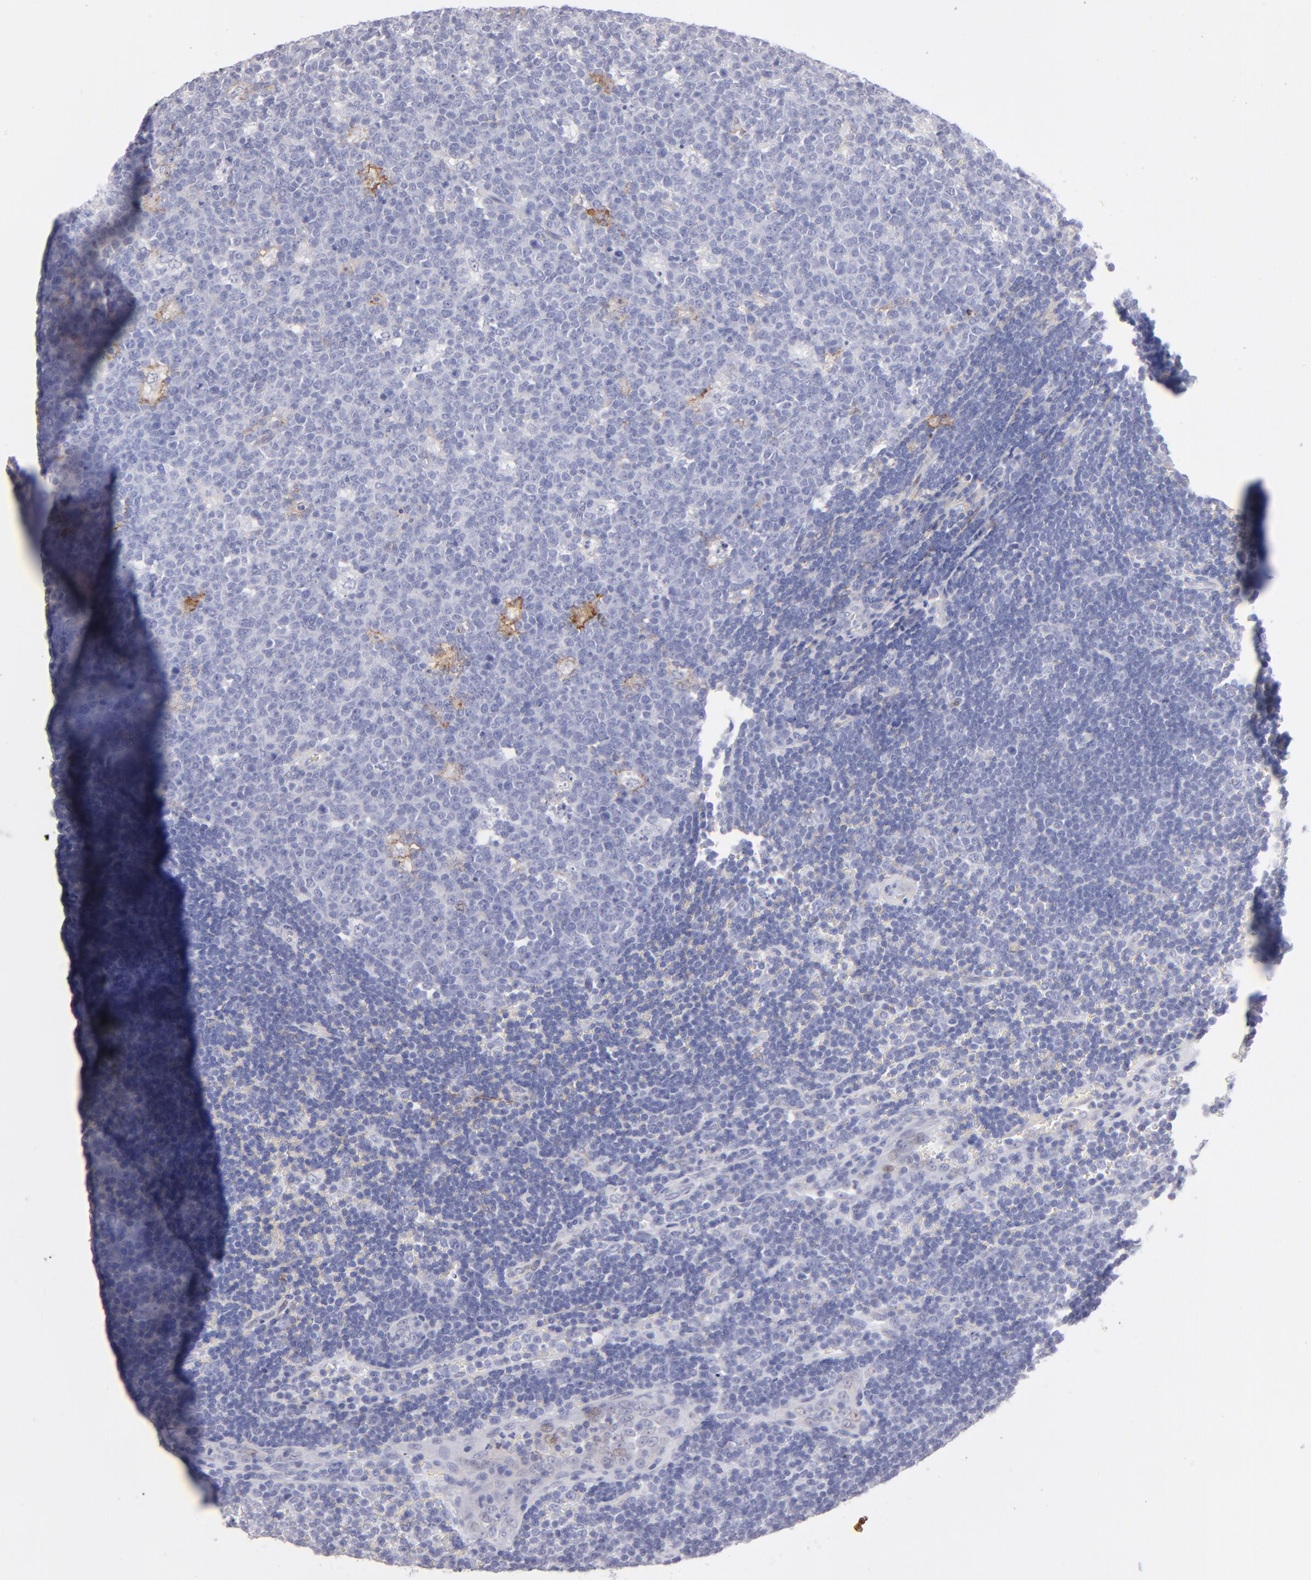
{"staining": {"intensity": "negative", "quantity": "none", "location": "none"}, "tissue": "lymph node", "cell_type": "Germinal center cells", "image_type": "normal", "snomed": [{"axis": "morphology", "description": "Normal tissue, NOS"}, {"axis": "topography", "description": "Lymph node"}, {"axis": "topography", "description": "Salivary gland"}], "caption": "IHC of normal lymph node displays no positivity in germinal center cells.", "gene": "AHNAK2", "patient": {"sex": "male", "age": 8}}